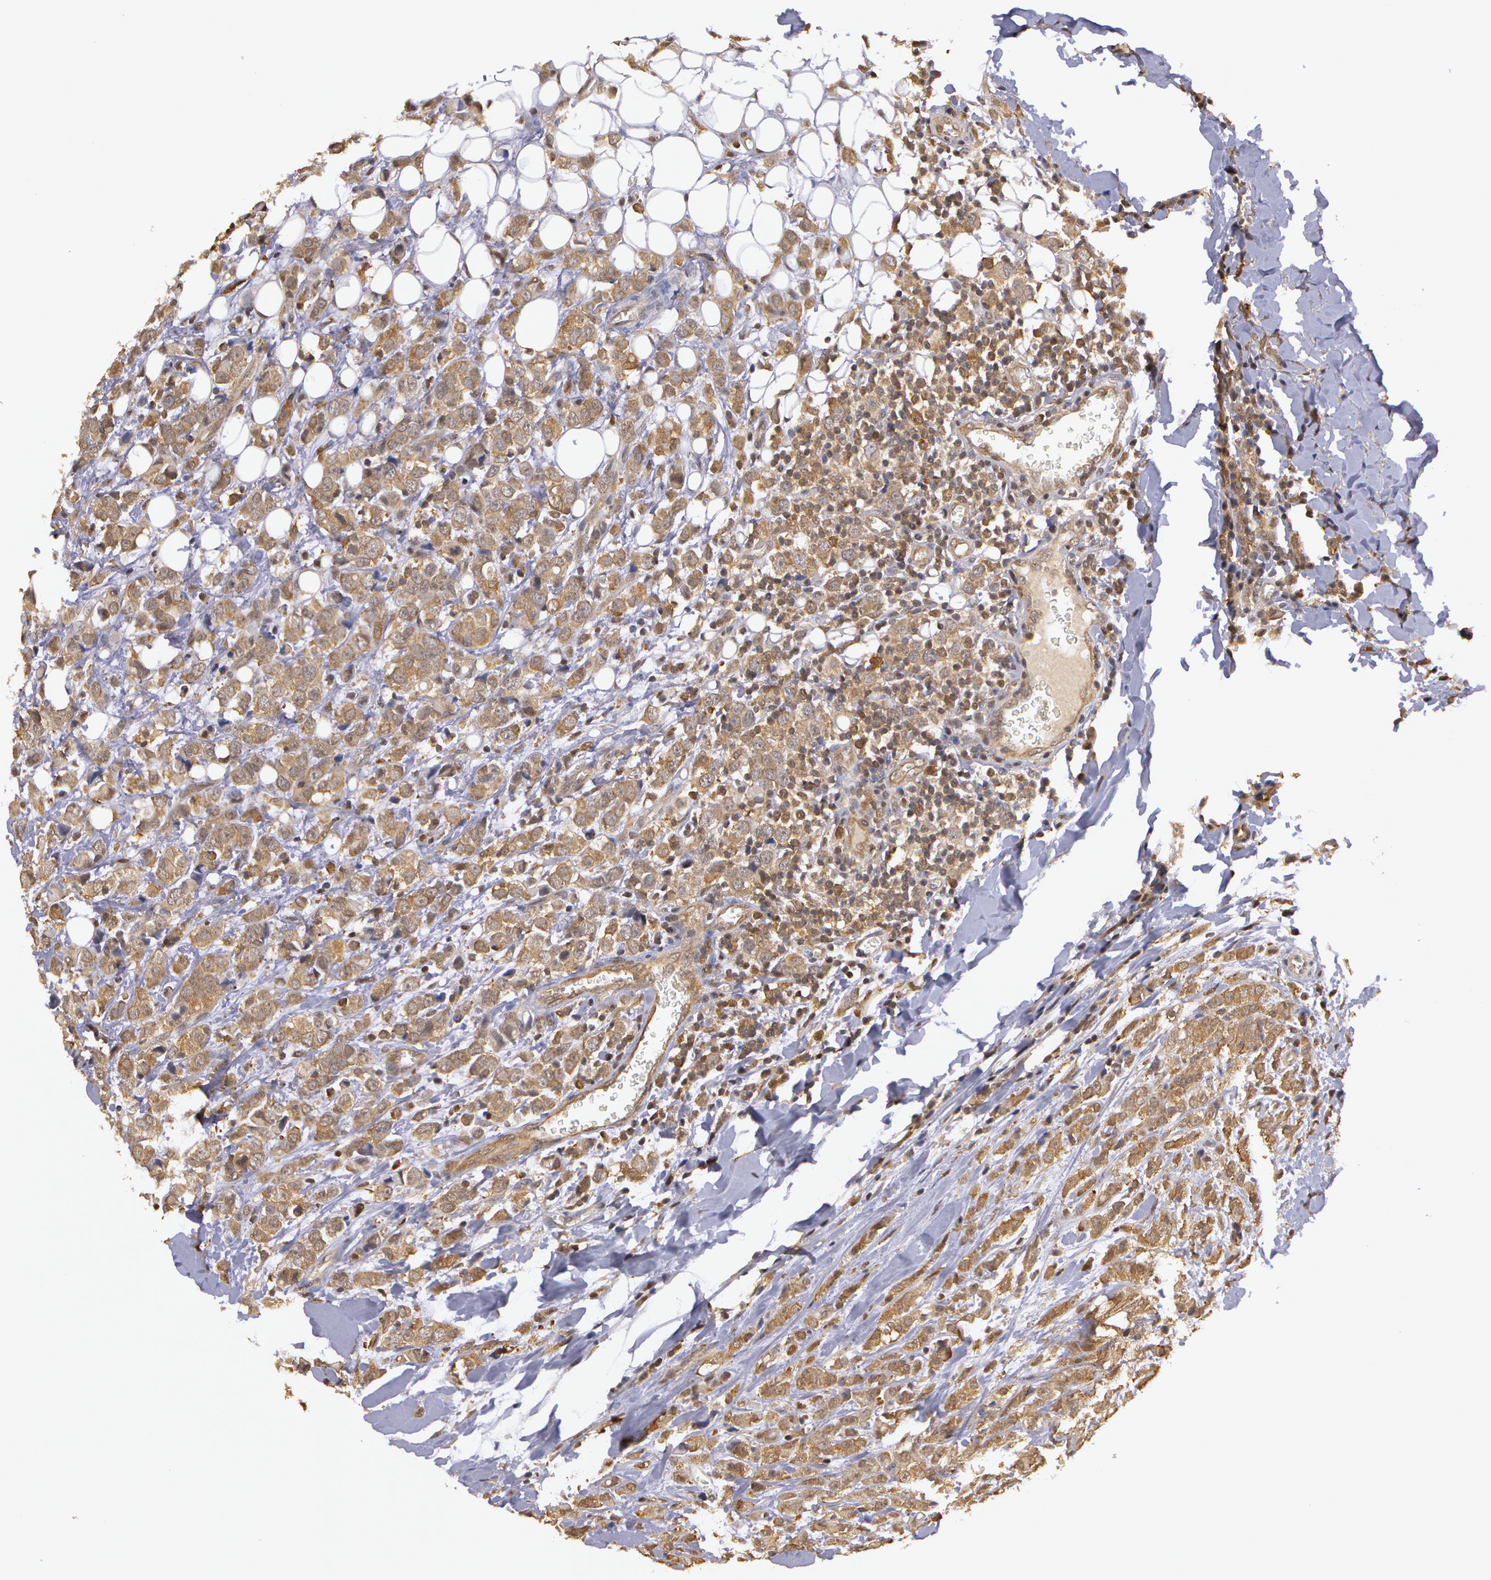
{"staining": {"intensity": "weak", "quantity": ">75%", "location": "cytoplasmic/membranous"}, "tissue": "breast cancer", "cell_type": "Tumor cells", "image_type": "cancer", "snomed": [{"axis": "morphology", "description": "Lobular carcinoma"}, {"axis": "topography", "description": "Breast"}], "caption": "Human breast cancer stained with a protein marker displays weak staining in tumor cells.", "gene": "AHSA1", "patient": {"sex": "female", "age": 57}}